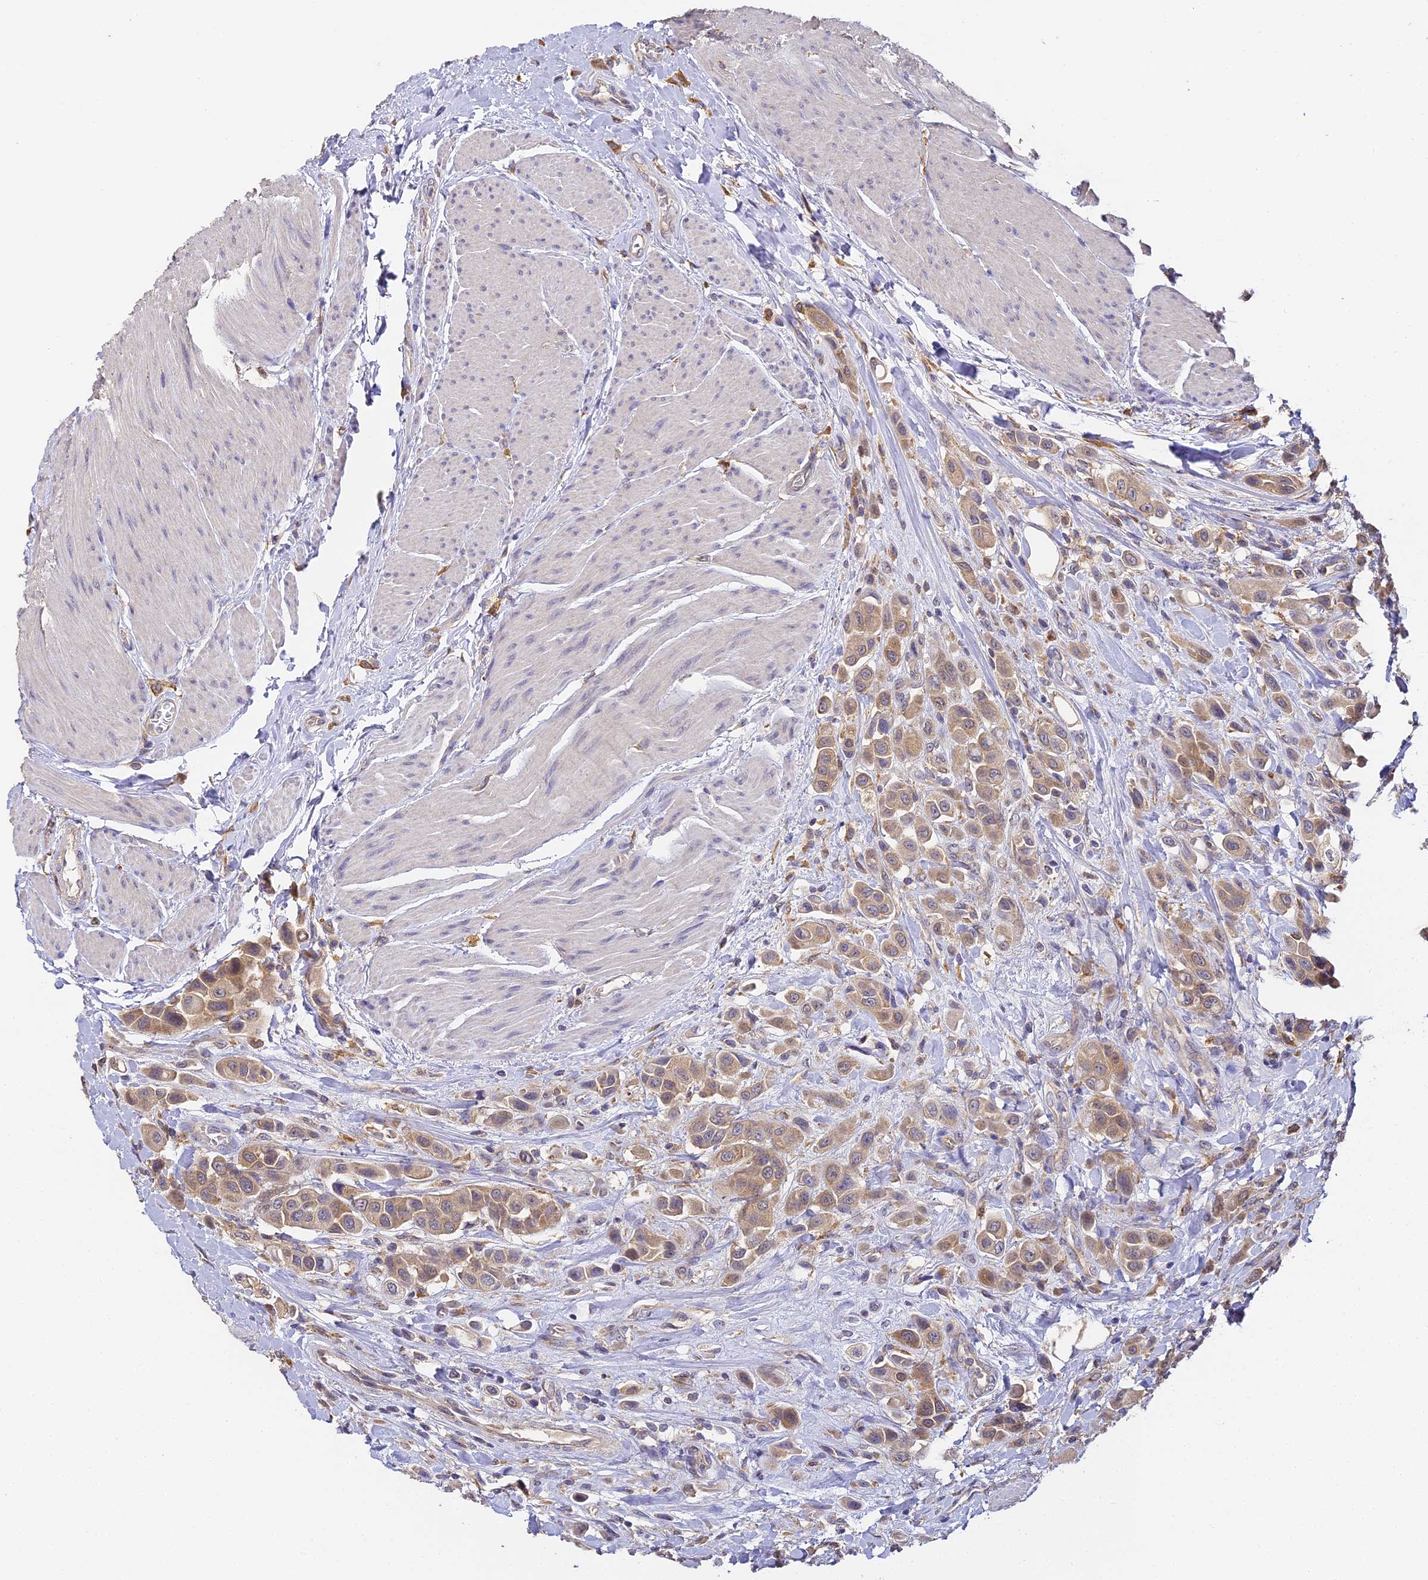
{"staining": {"intensity": "moderate", "quantity": ">75%", "location": "cytoplasmic/membranous"}, "tissue": "urothelial cancer", "cell_type": "Tumor cells", "image_type": "cancer", "snomed": [{"axis": "morphology", "description": "Urothelial carcinoma, High grade"}, {"axis": "topography", "description": "Urinary bladder"}], "caption": "High-power microscopy captured an immunohistochemistry (IHC) photomicrograph of high-grade urothelial carcinoma, revealing moderate cytoplasmic/membranous staining in approximately >75% of tumor cells.", "gene": "YAE1", "patient": {"sex": "male", "age": 50}}